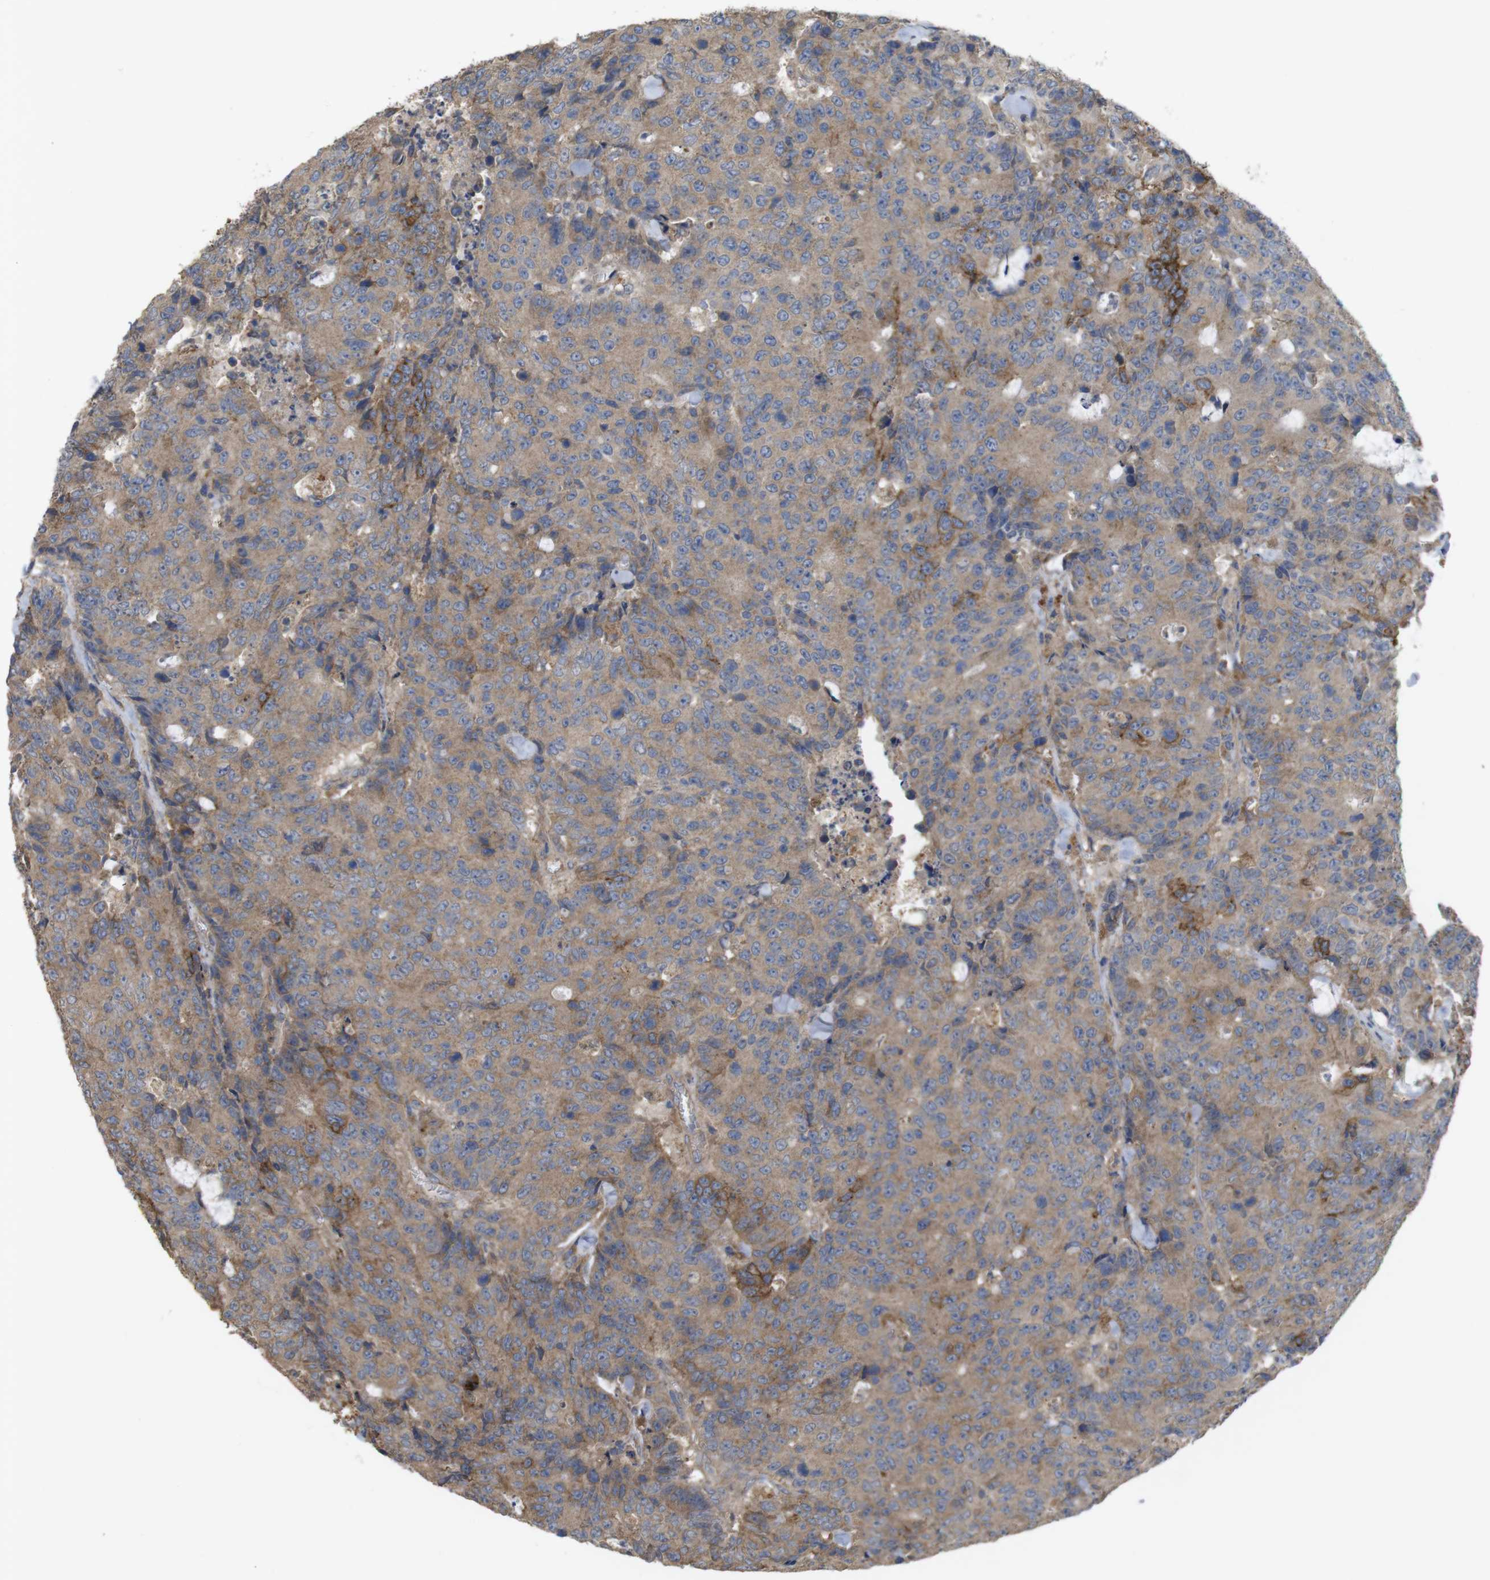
{"staining": {"intensity": "moderate", "quantity": ">75%", "location": "cytoplasmic/membranous"}, "tissue": "colorectal cancer", "cell_type": "Tumor cells", "image_type": "cancer", "snomed": [{"axis": "morphology", "description": "Adenocarcinoma, NOS"}, {"axis": "topography", "description": "Colon"}], "caption": "Immunohistochemistry (IHC) histopathology image of human colorectal cancer stained for a protein (brown), which displays medium levels of moderate cytoplasmic/membranous expression in approximately >75% of tumor cells.", "gene": "KCNS3", "patient": {"sex": "female", "age": 86}}